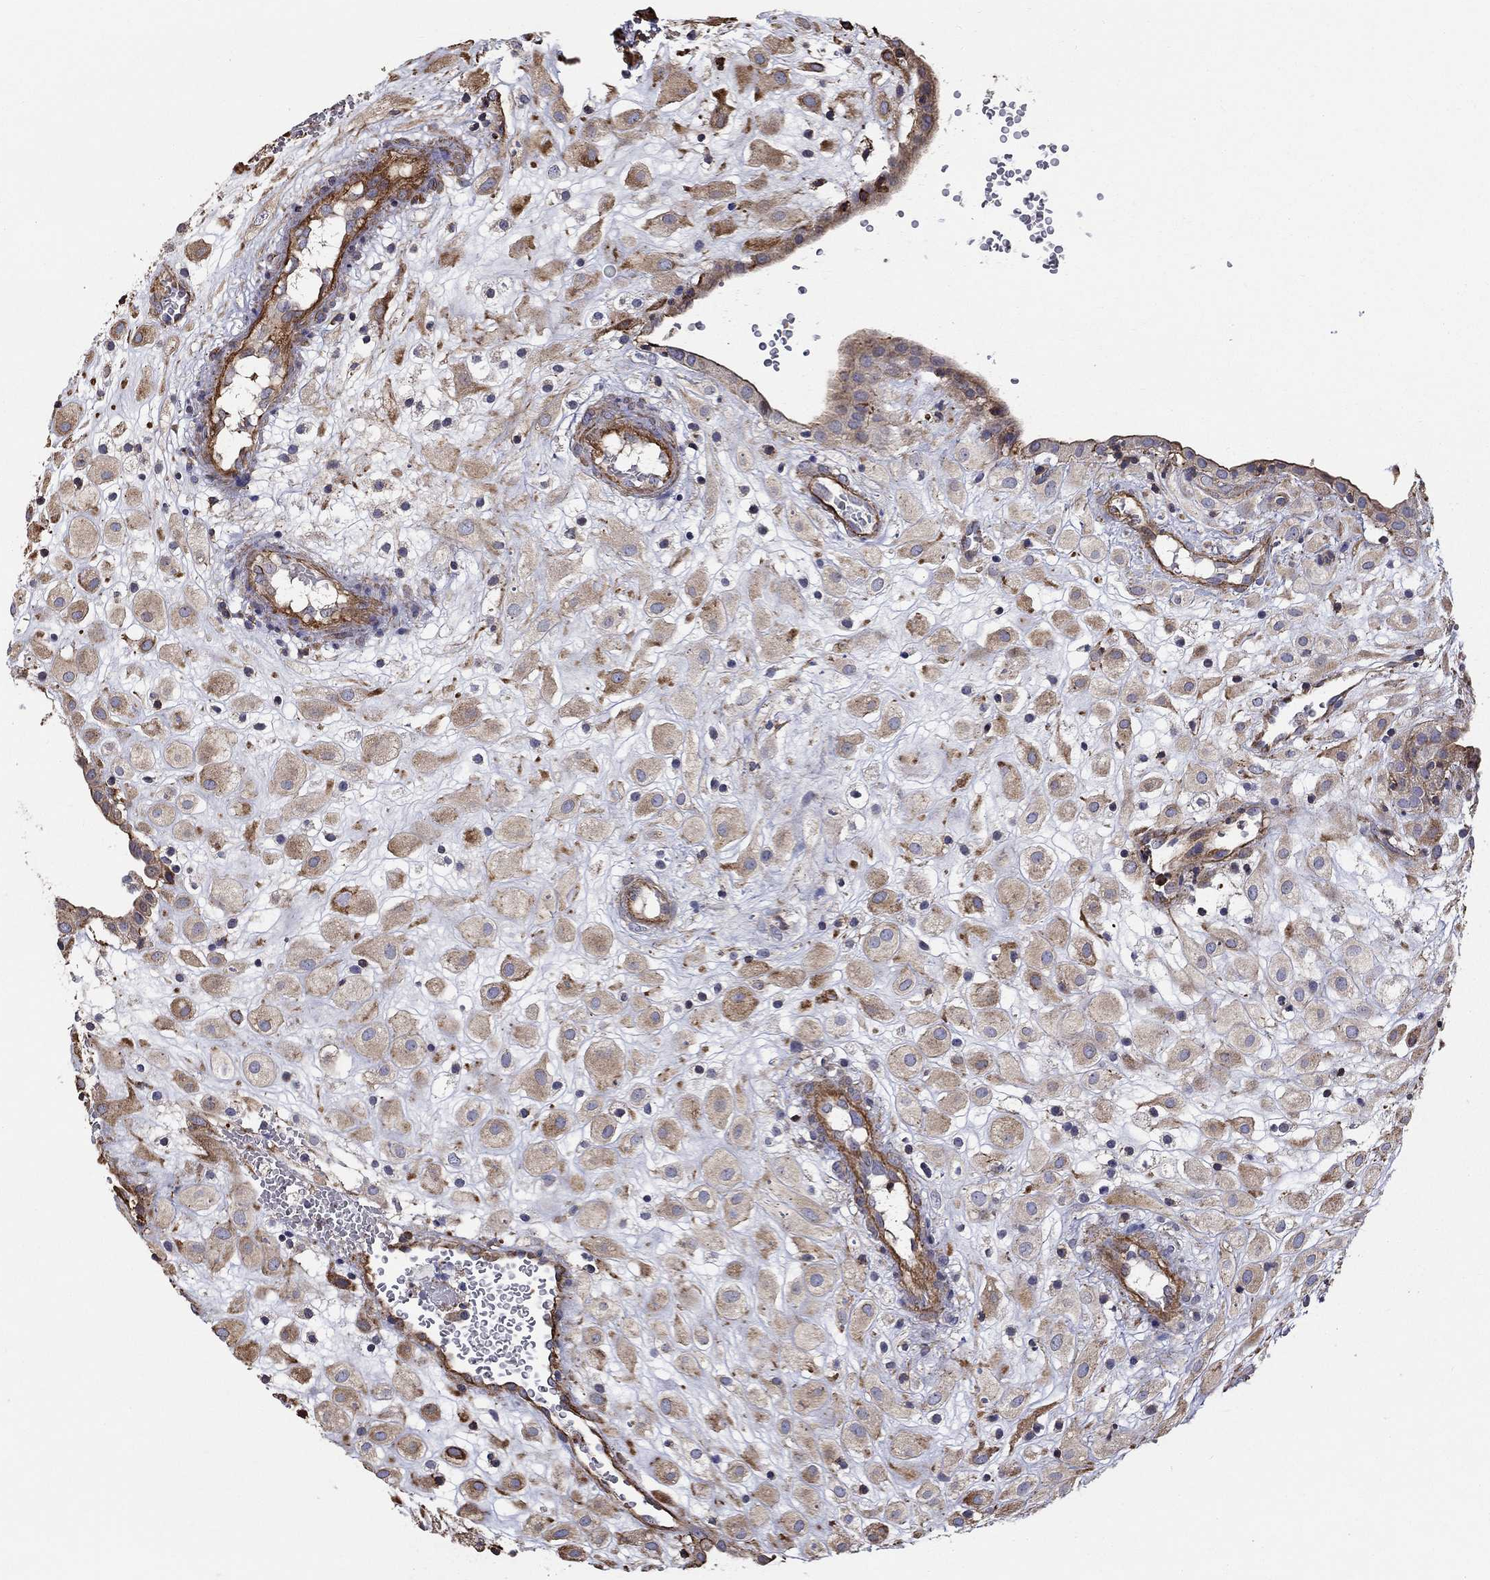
{"staining": {"intensity": "strong", "quantity": "25%-75%", "location": "cytoplasmic/membranous"}, "tissue": "placenta", "cell_type": "Decidual cells", "image_type": "normal", "snomed": [{"axis": "morphology", "description": "Normal tissue, NOS"}, {"axis": "topography", "description": "Placenta"}], "caption": "Unremarkable placenta shows strong cytoplasmic/membranous positivity in approximately 25%-75% of decidual cells.", "gene": "NPHP1", "patient": {"sex": "female", "age": 24}}